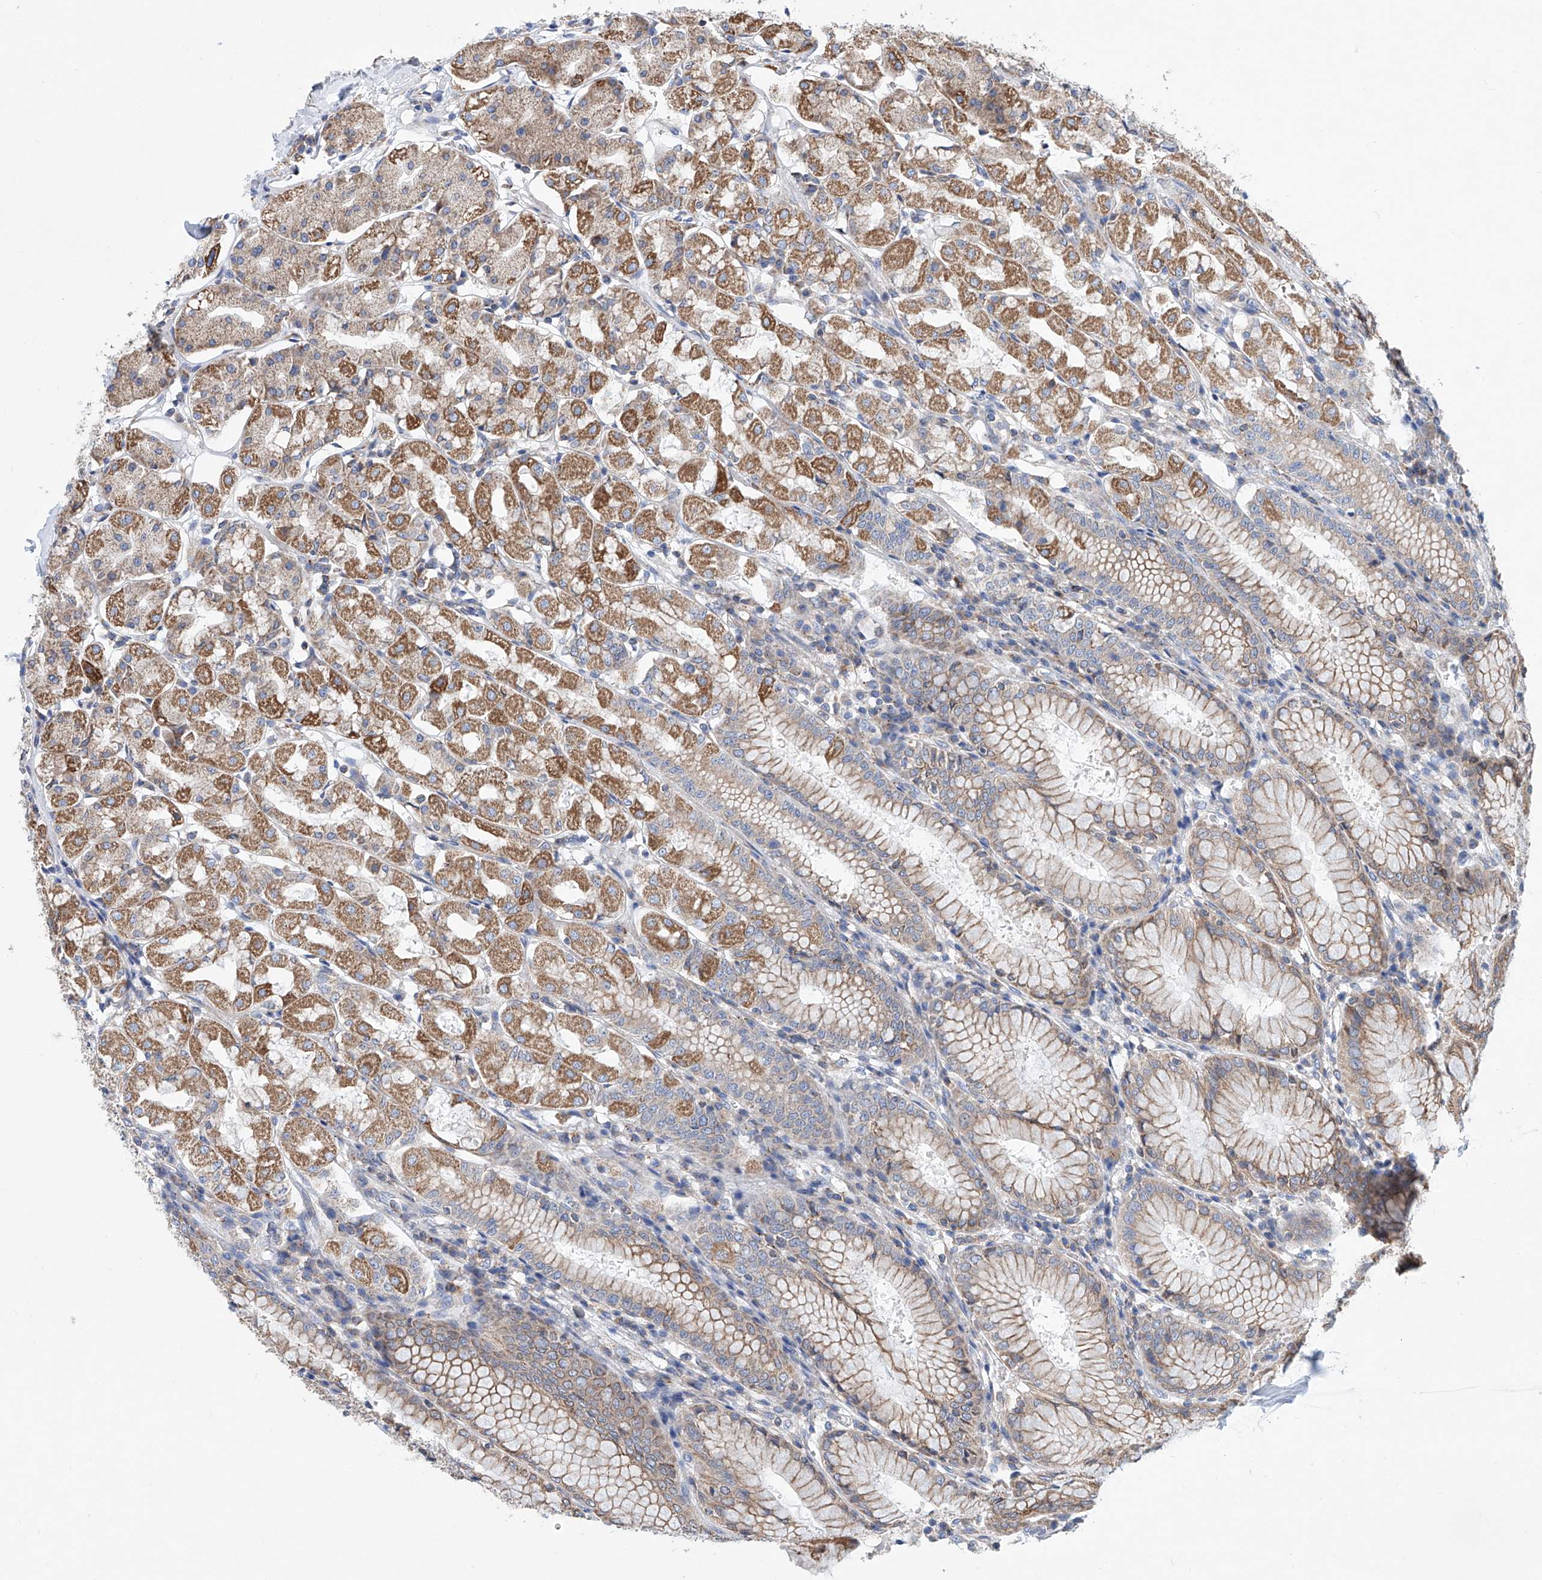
{"staining": {"intensity": "moderate", "quantity": "25%-75%", "location": "cytoplasmic/membranous"}, "tissue": "stomach", "cell_type": "Glandular cells", "image_type": "normal", "snomed": [{"axis": "morphology", "description": "Normal tissue, NOS"}, {"axis": "topography", "description": "Stomach, lower"}], "caption": "A micrograph of human stomach stained for a protein reveals moderate cytoplasmic/membranous brown staining in glandular cells. The staining was performed using DAB to visualize the protein expression in brown, while the nuclei were stained in blue with hematoxylin (Magnification: 20x).", "gene": "MAD2L1", "patient": {"sex": "female", "age": 56}}